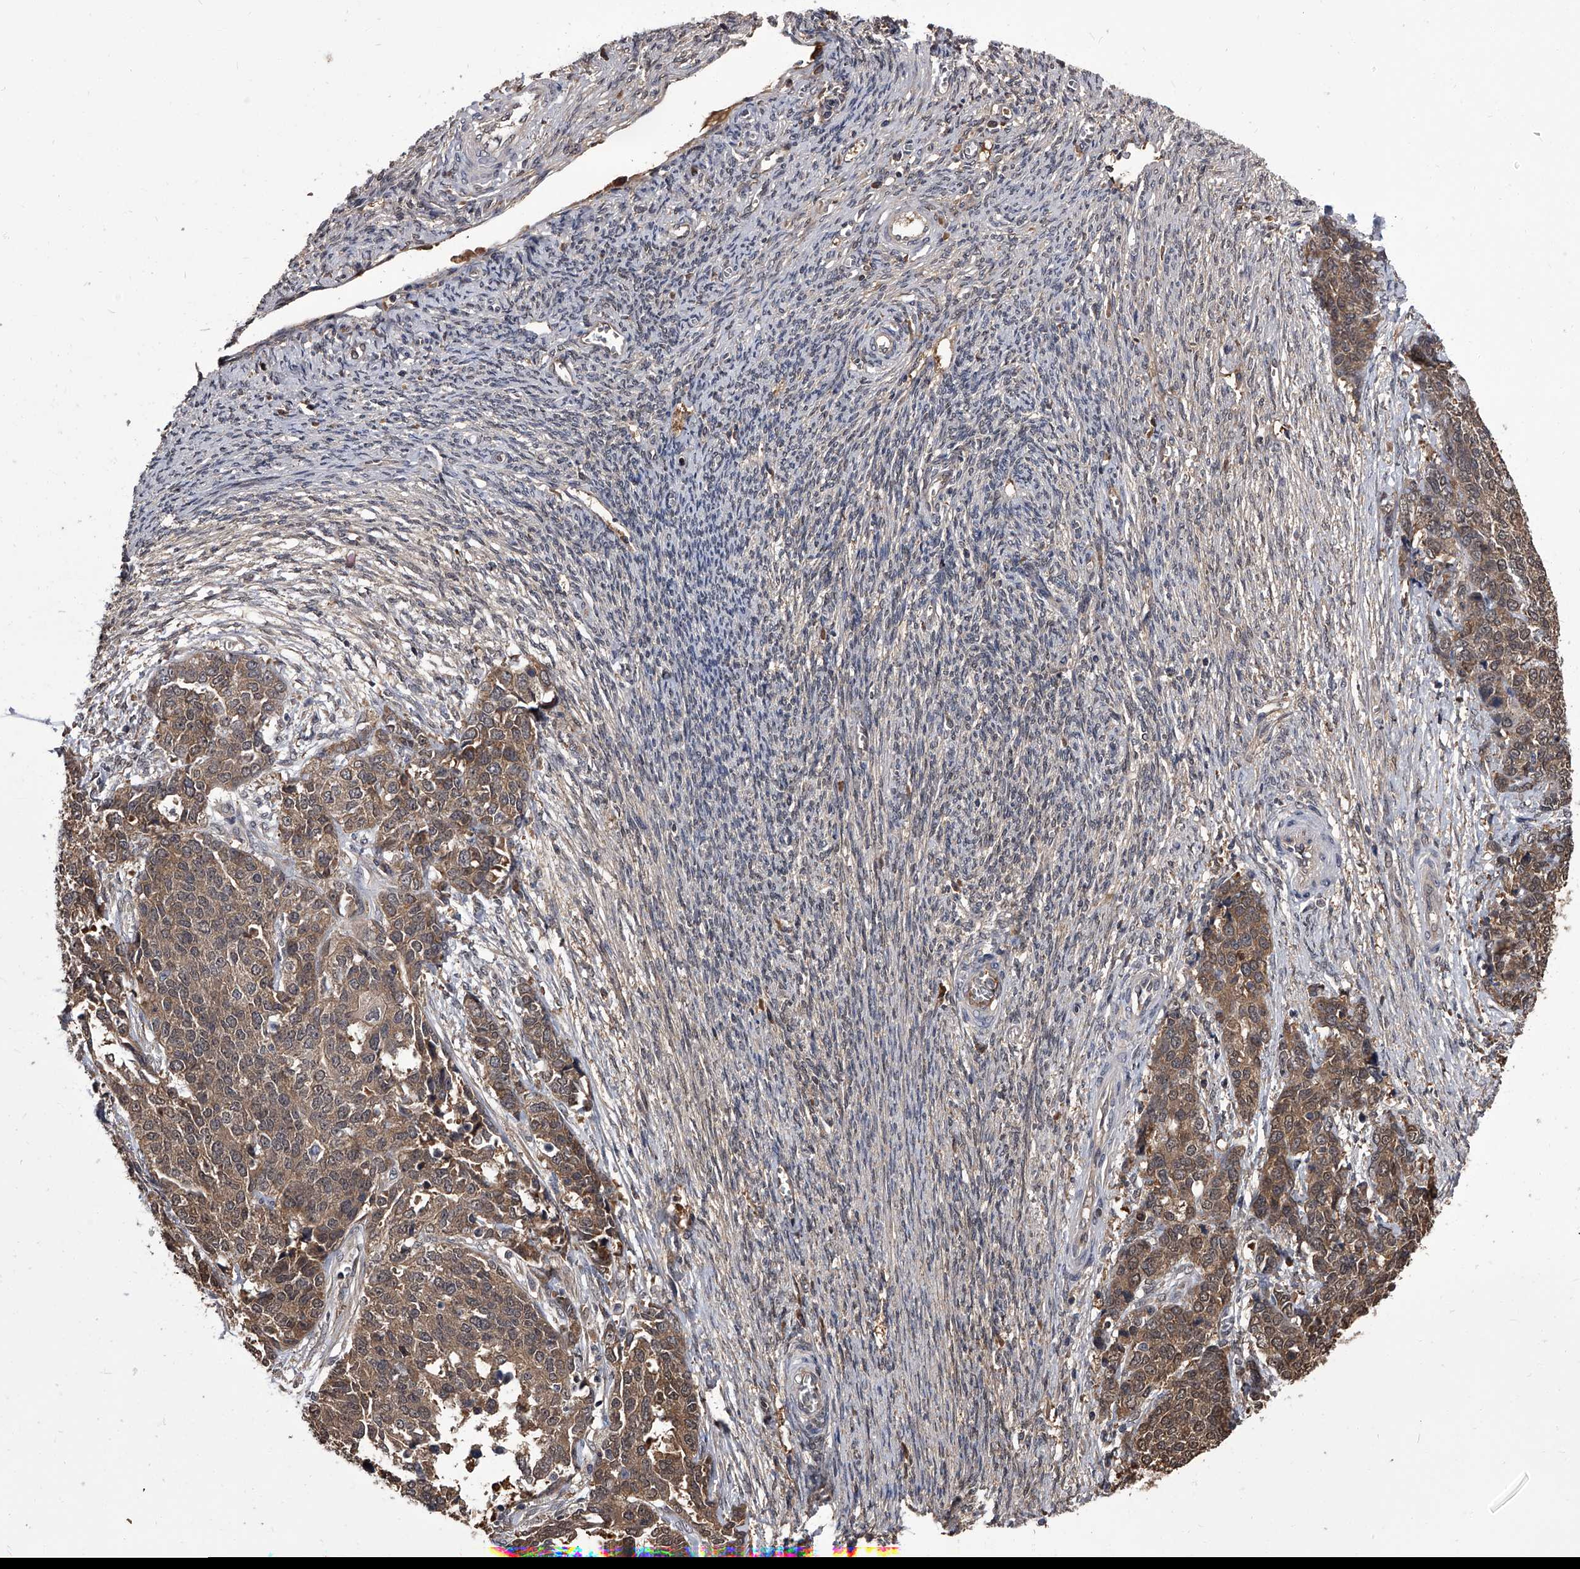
{"staining": {"intensity": "moderate", "quantity": ">75%", "location": "cytoplasmic/membranous"}, "tissue": "ovarian cancer", "cell_type": "Tumor cells", "image_type": "cancer", "snomed": [{"axis": "morphology", "description": "Cystadenocarcinoma, serous, NOS"}, {"axis": "topography", "description": "Ovary"}], "caption": "High-power microscopy captured an immunohistochemistry (IHC) micrograph of serous cystadenocarcinoma (ovarian), revealing moderate cytoplasmic/membranous expression in about >75% of tumor cells.", "gene": "SLC18B1", "patient": {"sex": "female", "age": 44}}